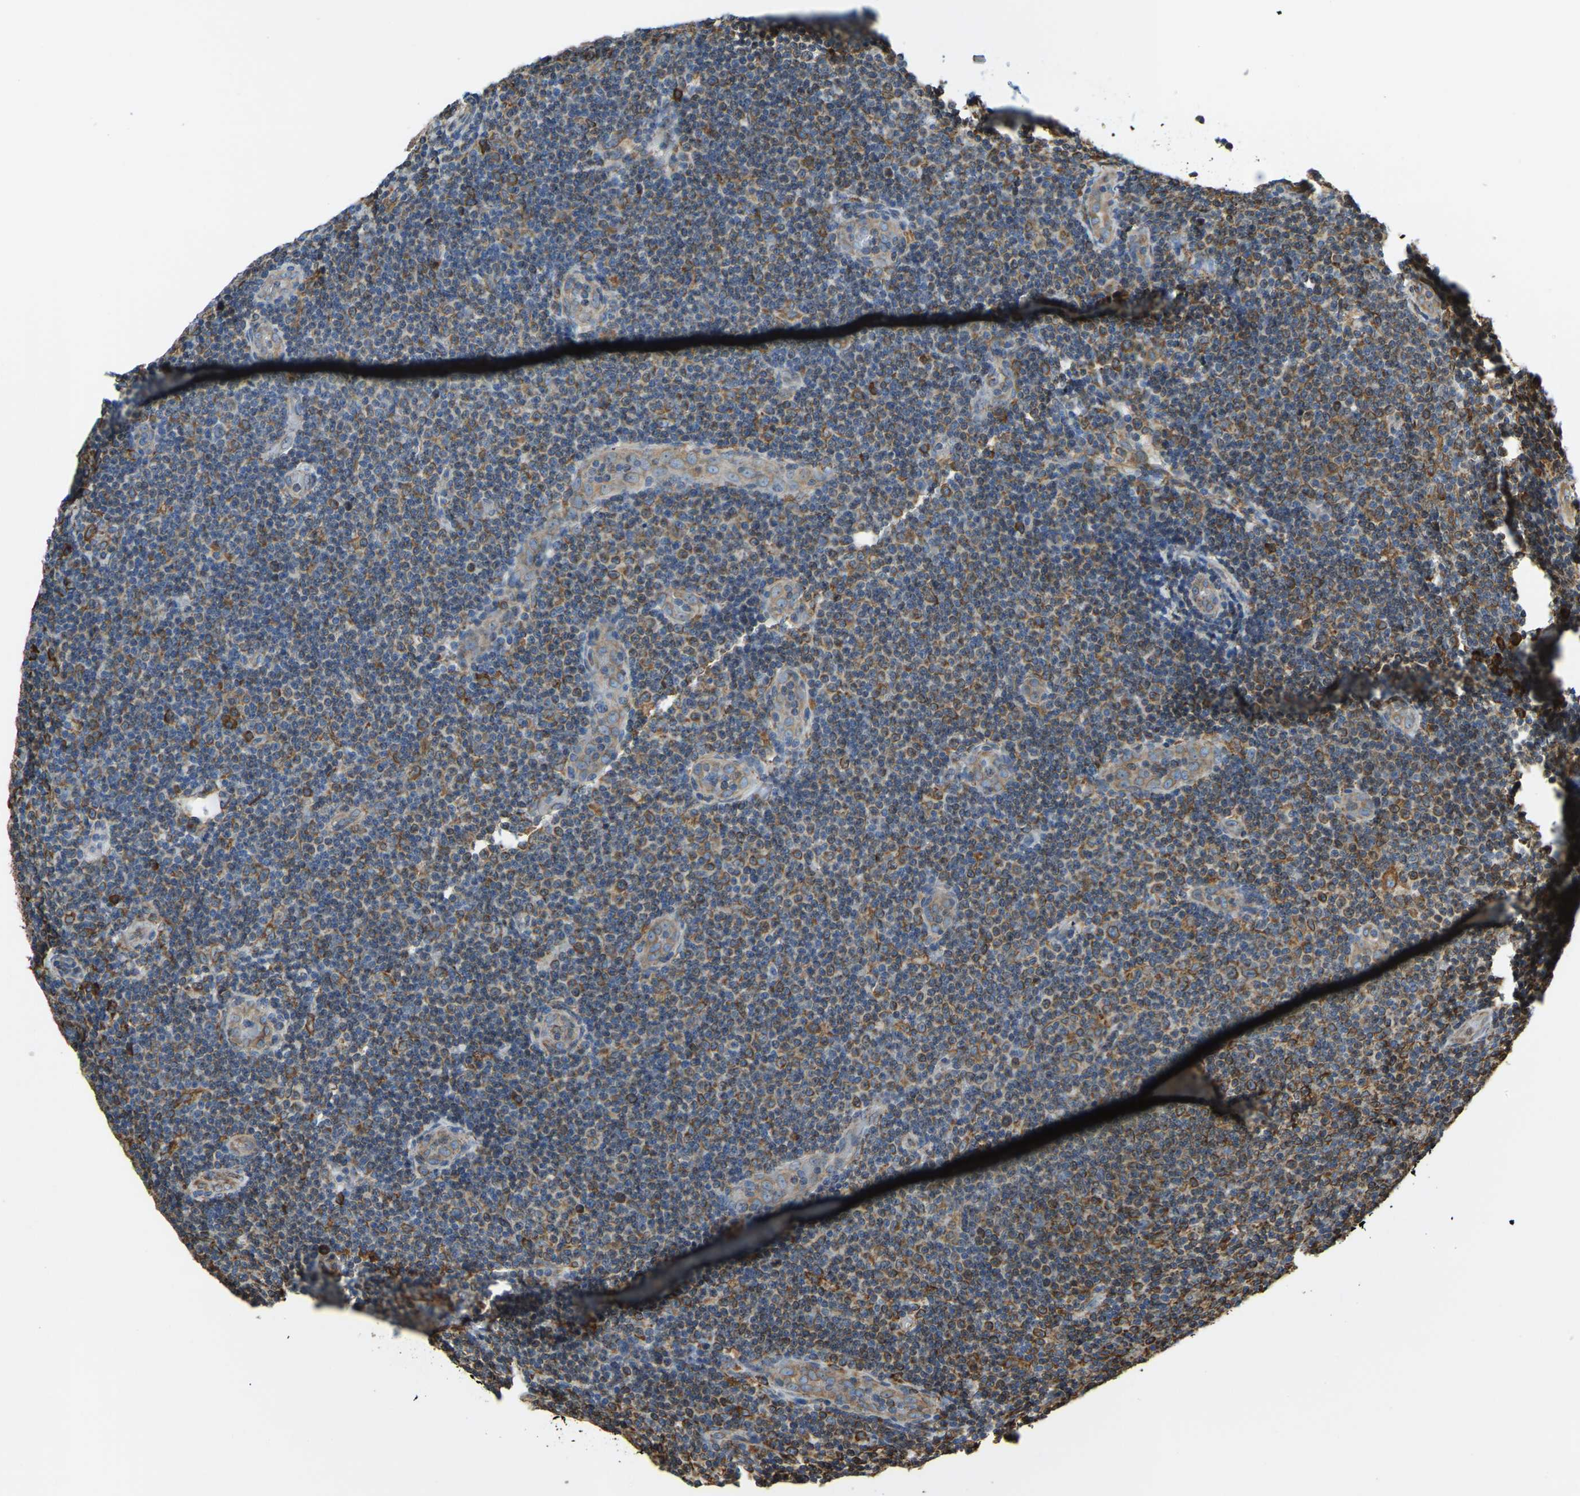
{"staining": {"intensity": "moderate", "quantity": "25%-75%", "location": "cytoplasmic/membranous"}, "tissue": "lymphoma", "cell_type": "Tumor cells", "image_type": "cancer", "snomed": [{"axis": "morphology", "description": "Malignant lymphoma, non-Hodgkin's type, Low grade"}, {"axis": "topography", "description": "Lymph node"}], "caption": "Malignant lymphoma, non-Hodgkin's type (low-grade) stained with DAB immunohistochemistry (IHC) displays medium levels of moderate cytoplasmic/membranous staining in about 25%-75% of tumor cells.", "gene": "RNF115", "patient": {"sex": "male", "age": 83}}